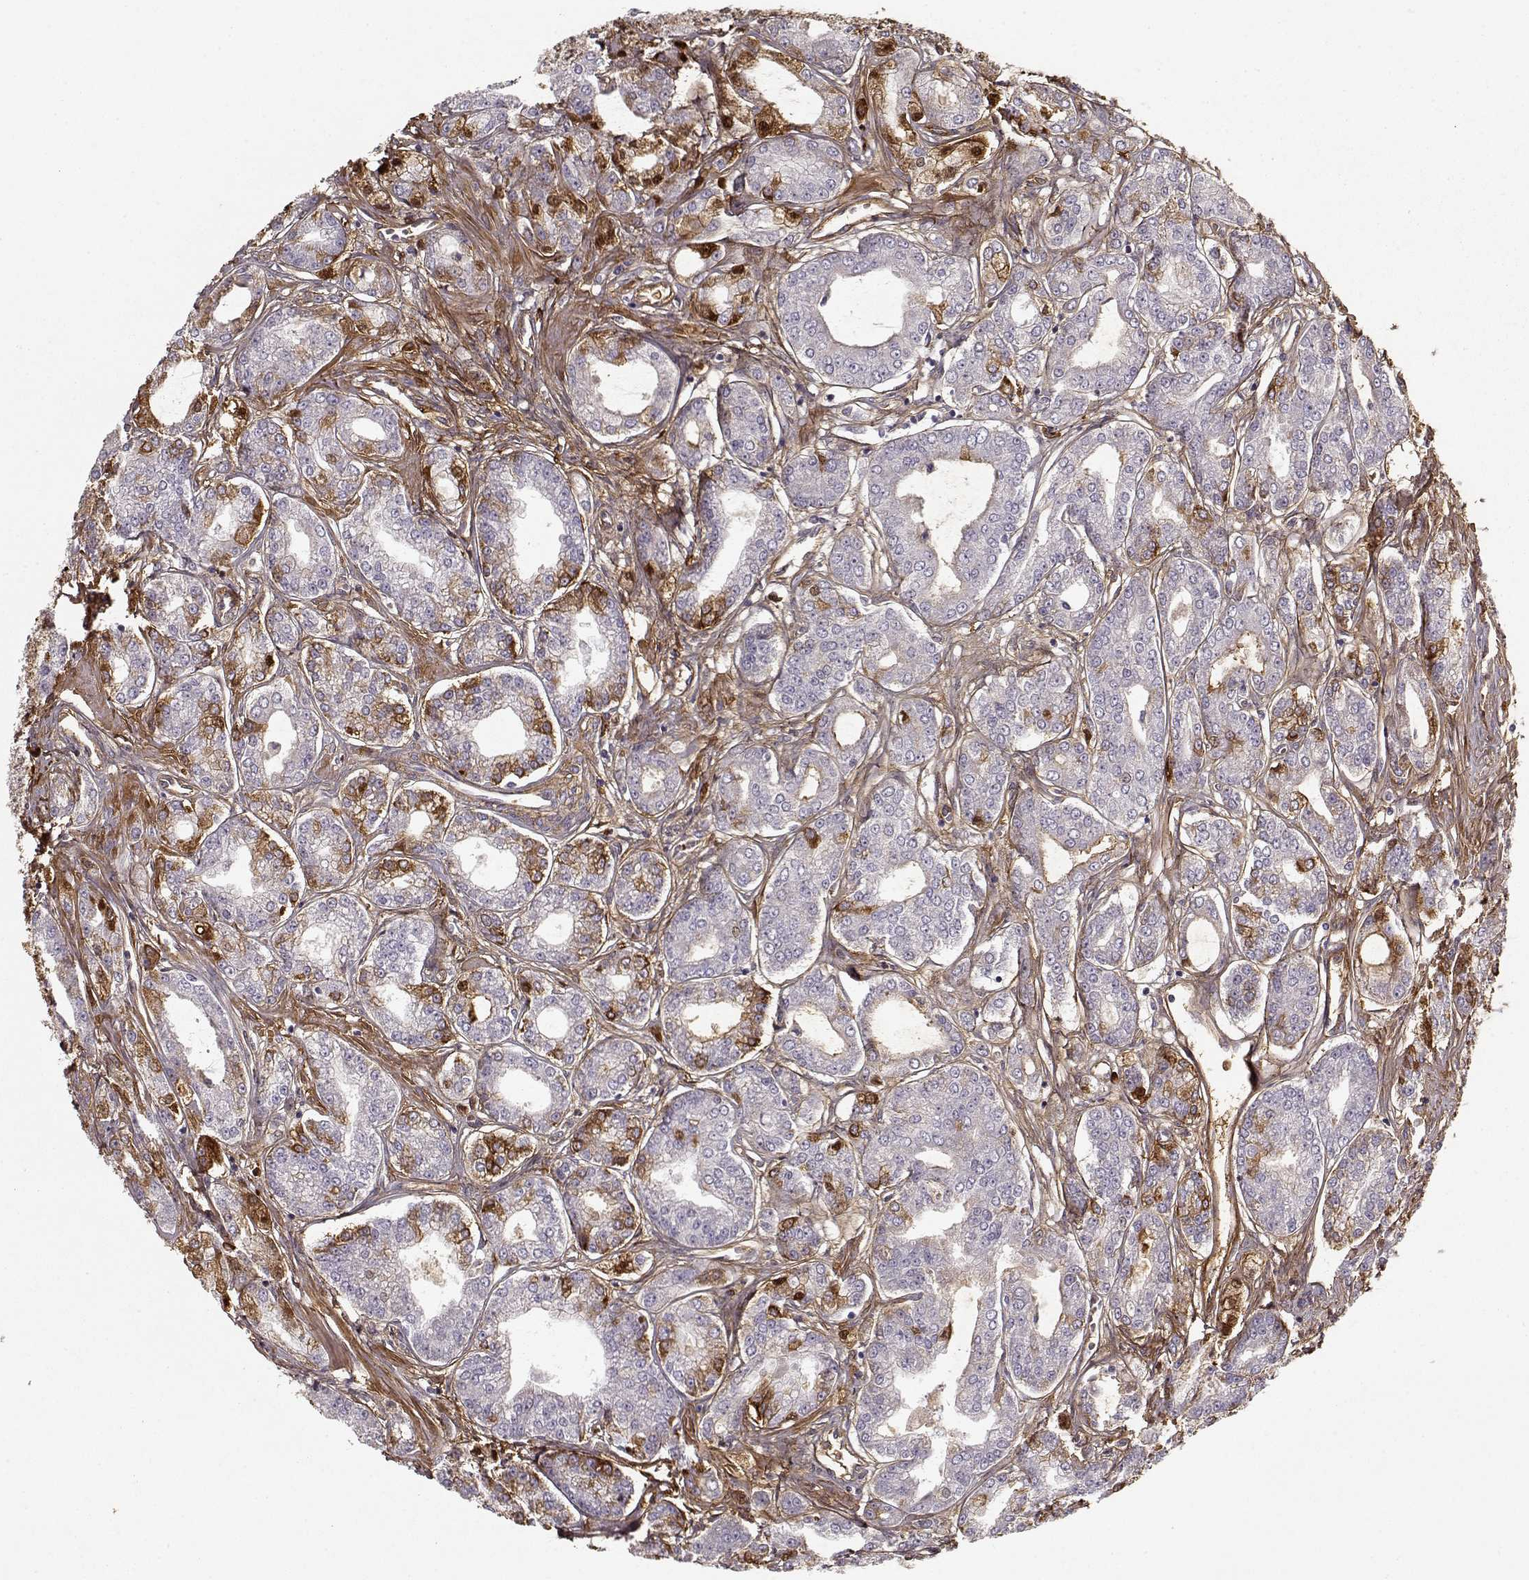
{"staining": {"intensity": "moderate", "quantity": "<25%", "location": "cytoplasmic/membranous"}, "tissue": "prostate cancer", "cell_type": "Tumor cells", "image_type": "cancer", "snomed": [{"axis": "morphology", "description": "Adenocarcinoma, NOS"}, {"axis": "topography", "description": "Prostate"}], "caption": "Immunohistochemistry image of neoplastic tissue: human prostate cancer stained using immunohistochemistry displays low levels of moderate protein expression localized specifically in the cytoplasmic/membranous of tumor cells, appearing as a cytoplasmic/membranous brown color.", "gene": "LUM", "patient": {"sex": "male", "age": 71}}